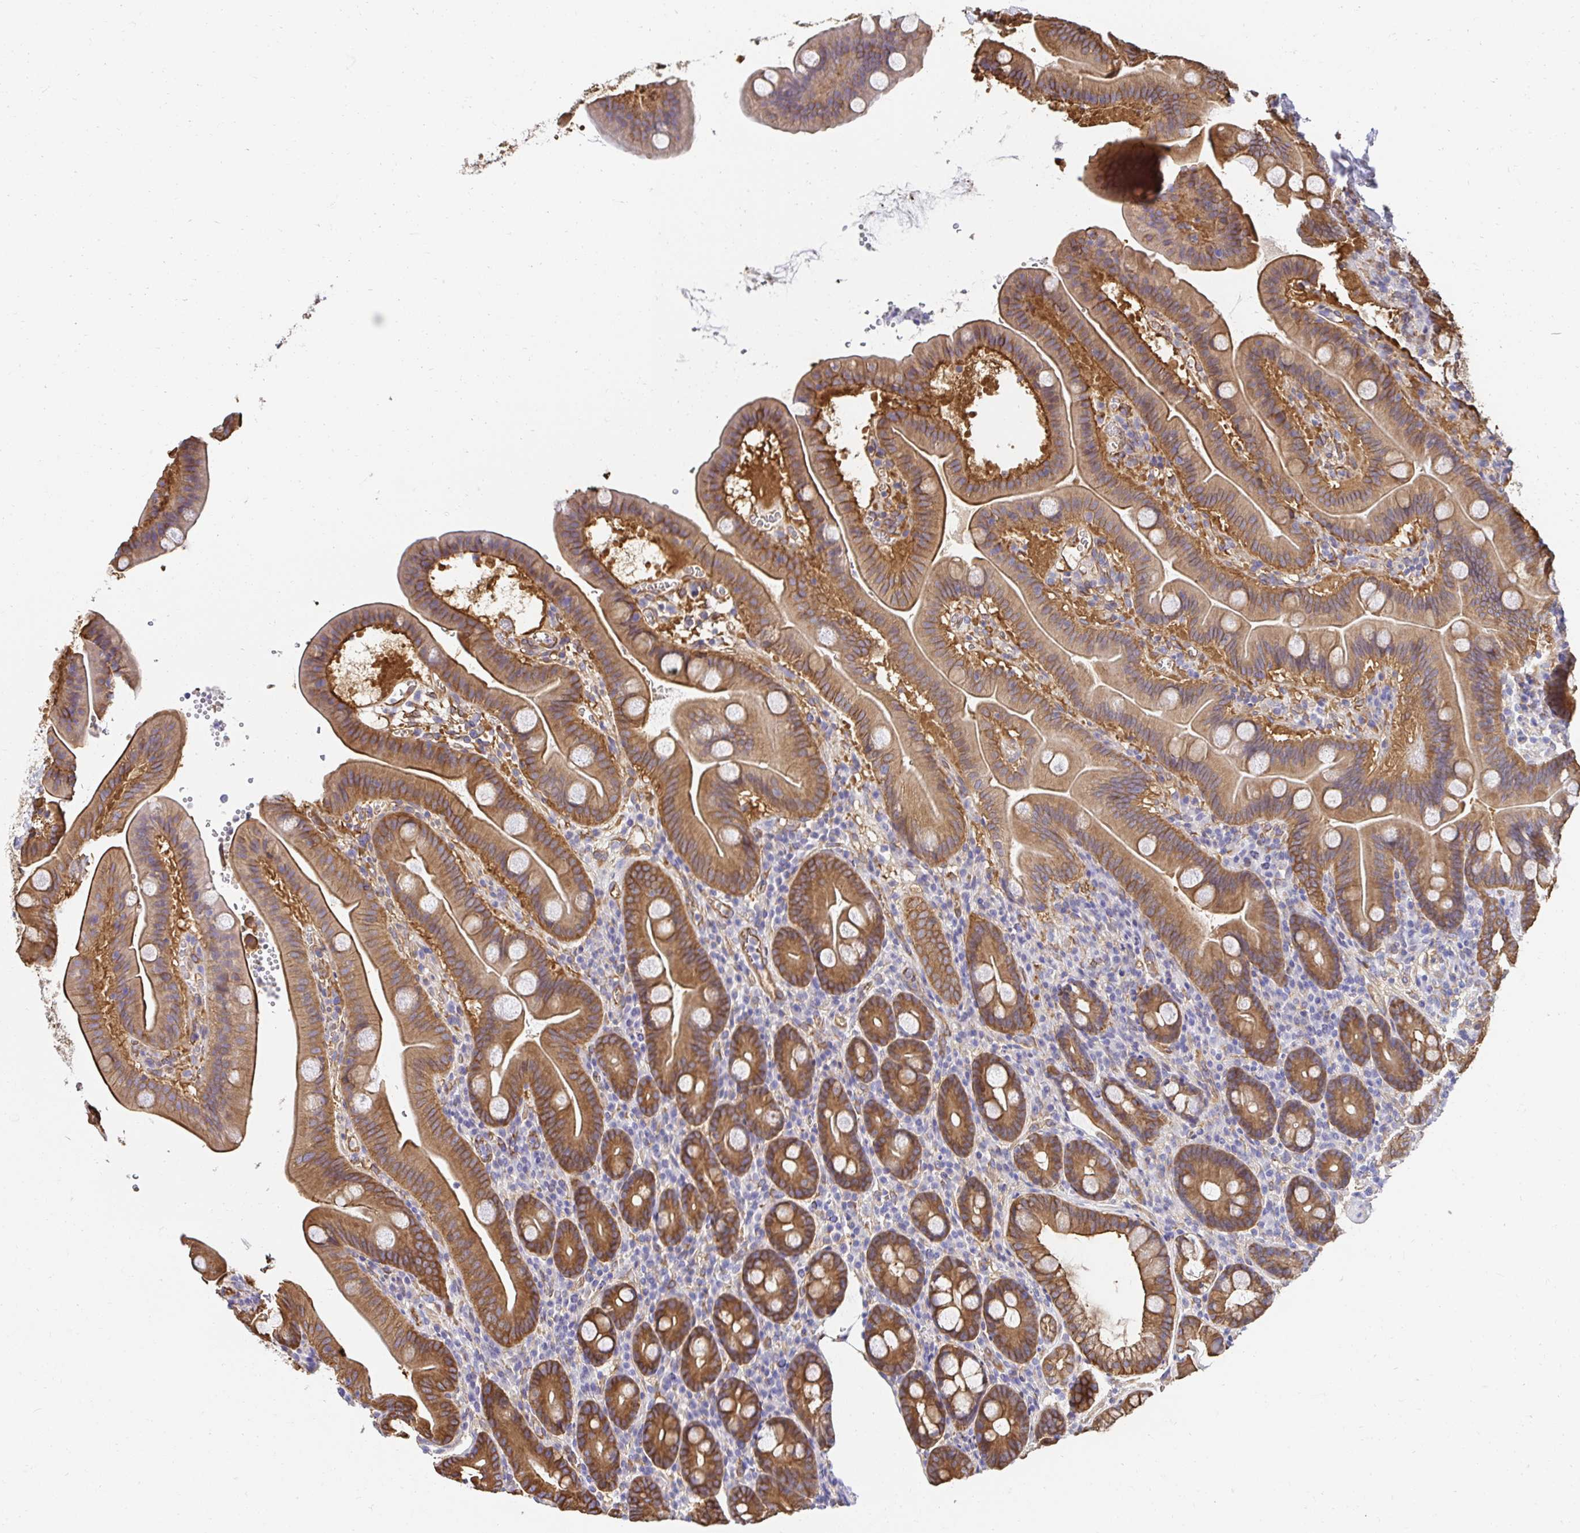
{"staining": {"intensity": "strong", "quantity": ">75%", "location": "cytoplasmic/membranous"}, "tissue": "duodenum", "cell_type": "Glandular cells", "image_type": "normal", "snomed": [{"axis": "morphology", "description": "Normal tissue, NOS"}, {"axis": "topography", "description": "Duodenum"}], "caption": "Protein staining demonstrates strong cytoplasmic/membranous staining in approximately >75% of glandular cells in unremarkable duodenum. (Stains: DAB in brown, nuclei in blue, Microscopy: brightfield microscopy at high magnification).", "gene": "CTTN", "patient": {"sex": "male", "age": 59}}